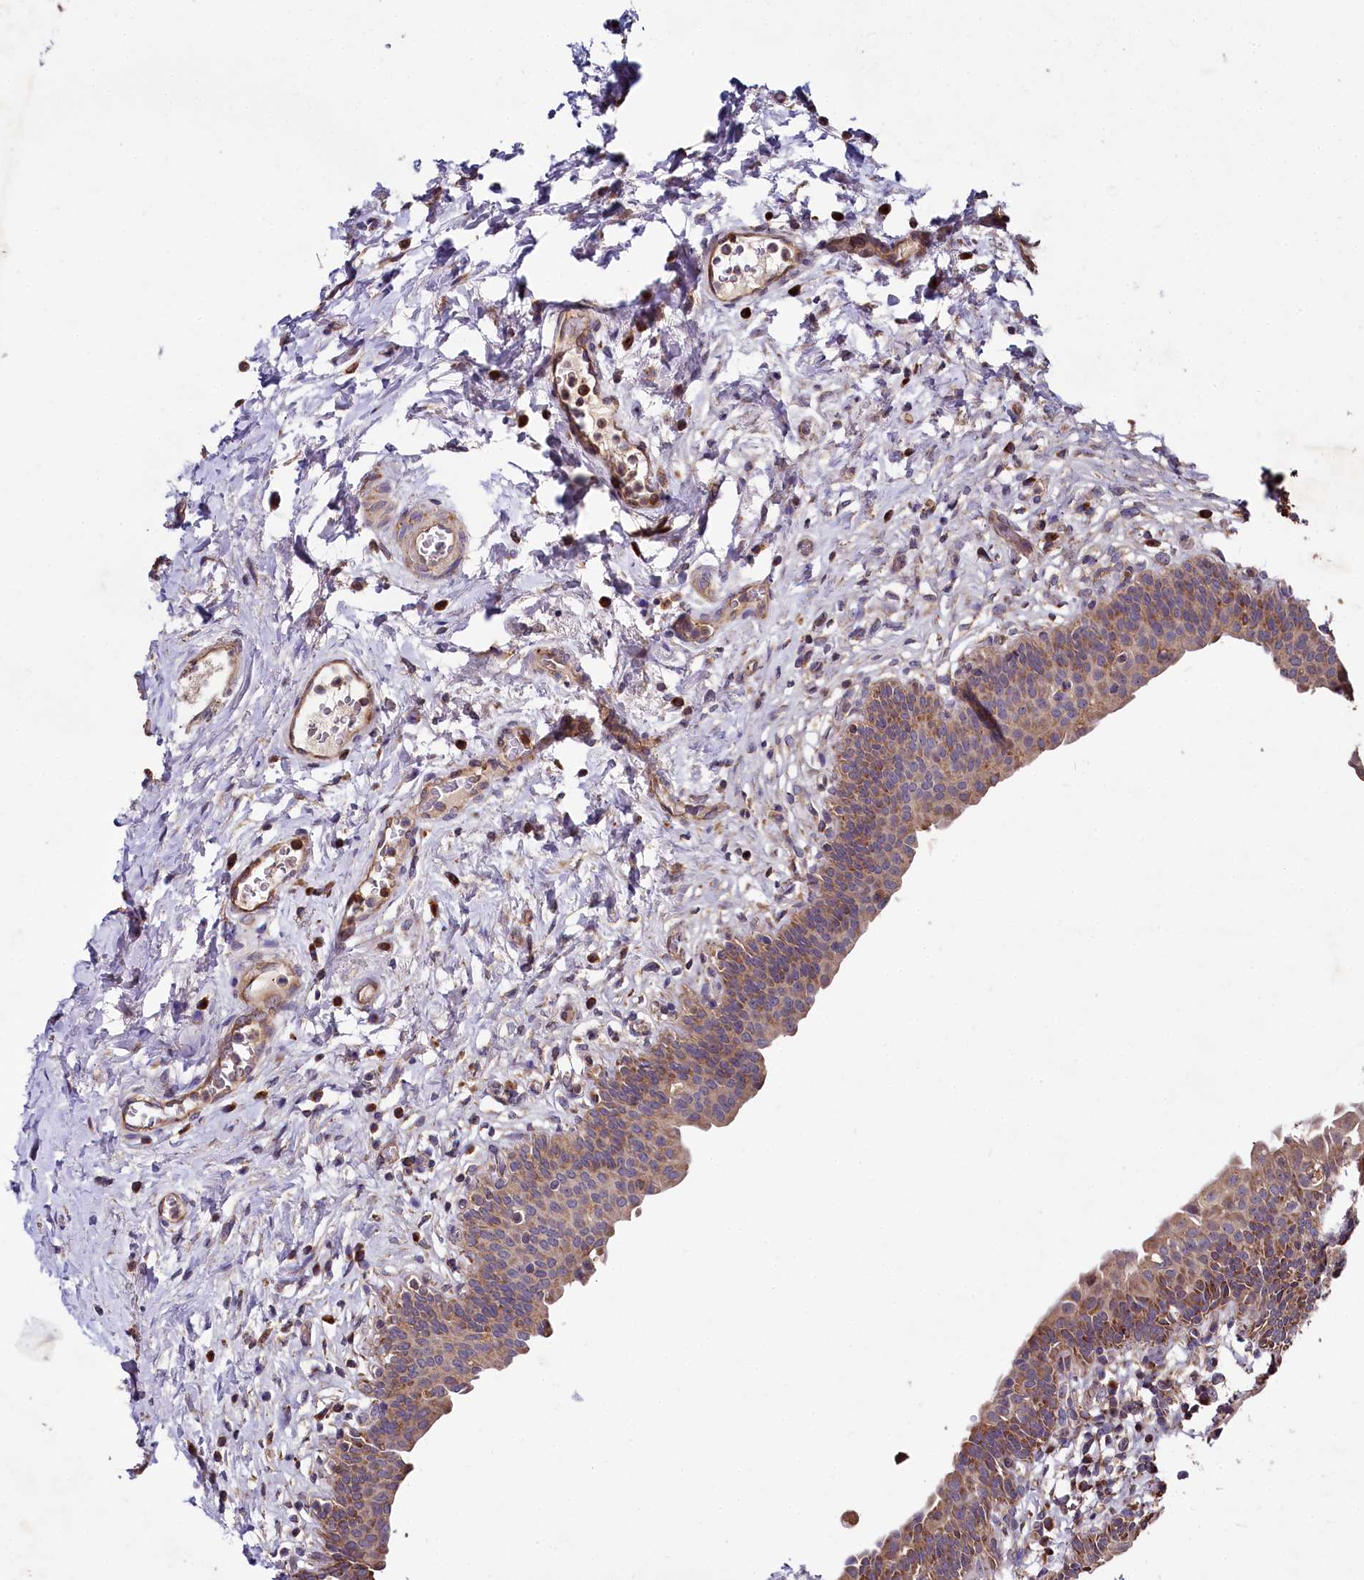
{"staining": {"intensity": "moderate", "quantity": ">75%", "location": "cytoplasmic/membranous"}, "tissue": "urinary bladder", "cell_type": "Urothelial cells", "image_type": "normal", "snomed": [{"axis": "morphology", "description": "Normal tissue, NOS"}, {"axis": "topography", "description": "Urinary bladder"}], "caption": "Protein expression analysis of benign human urinary bladder reveals moderate cytoplasmic/membranous staining in about >75% of urothelial cells. Nuclei are stained in blue.", "gene": "SPRYD3", "patient": {"sex": "male", "age": 83}}